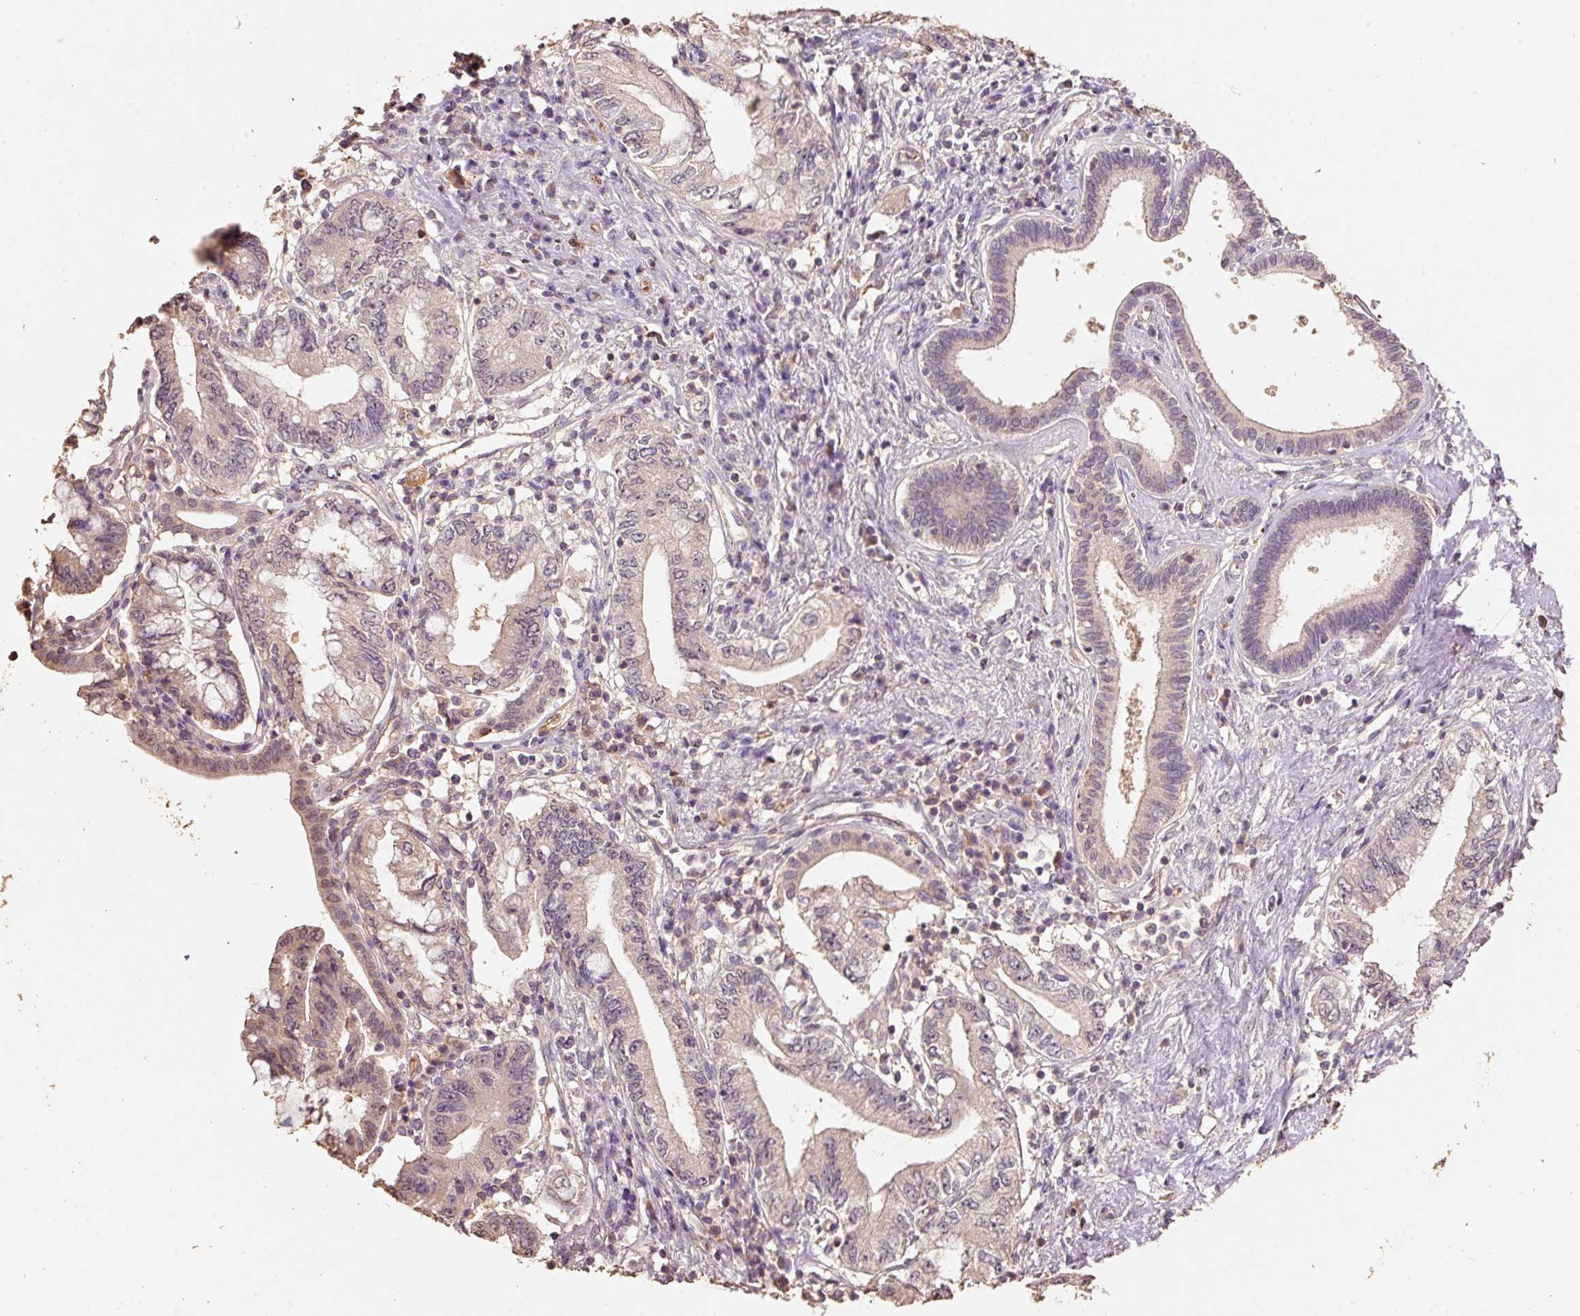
{"staining": {"intensity": "weak", "quantity": ">75%", "location": "cytoplasmic/membranous,nuclear"}, "tissue": "pancreatic cancer", "cell_type": "Tumor cells", "image_type": "cancer", "snomed": [{"axis": "morphology", "description": "Adenocarcinoma, NOS"}, {"axis": "topography", "description": "Pancreas"}], "caption": "The image reveals immunohistochemical staining of pancreatic cancer (adenocarcinoma). There is weak cytoplasmic/membranous and nuclear staining is identified in approximately >75% of tumor cells.", "gene": "HERC2", "patient": {"sex": "female", "age": 73}}